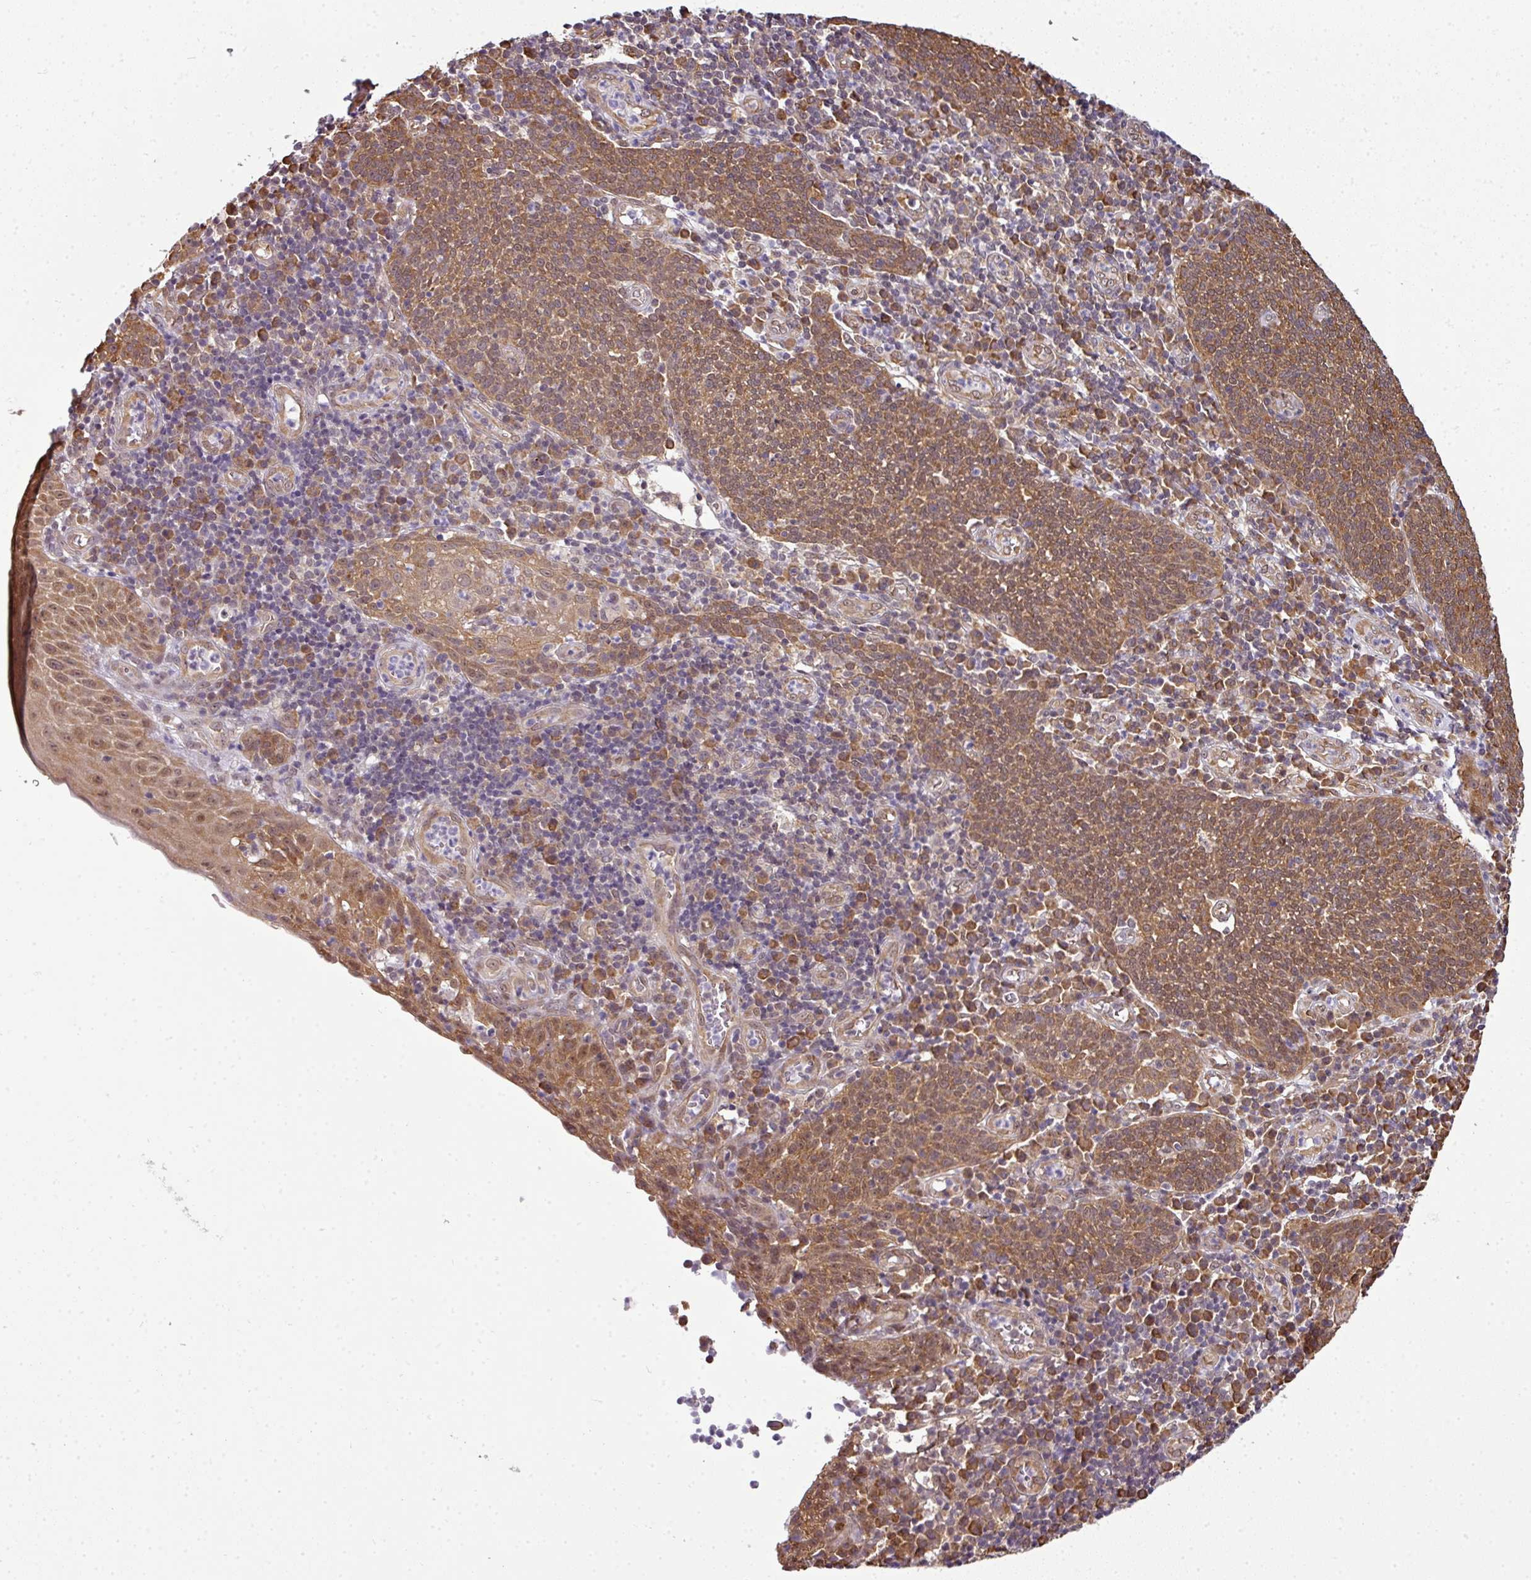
{"staining": {"intensity": "moderate", "quantity": ">75%", "location": "cytoplasmic/membranous,nuclear"}, "tissue": "cervical cancer", "cell_type": "Tumor cells", "image_type": "cancer", "snomed": [{"axis": "morphology", "description": "Squamous cell carcinoma, NOS"}, {"axis": "topography", "description": "Cervix"}], "caption": "Approximately >75% of tumor cells in human squamous cell carcinoma (cervical) demonstrate moderate cytoplasmic/membranous and nuclear protein positivity as visualized by brown immunohistochemical staining.", "gene": "RBM4B", "patient": {"sex": "female", "age": 34}}